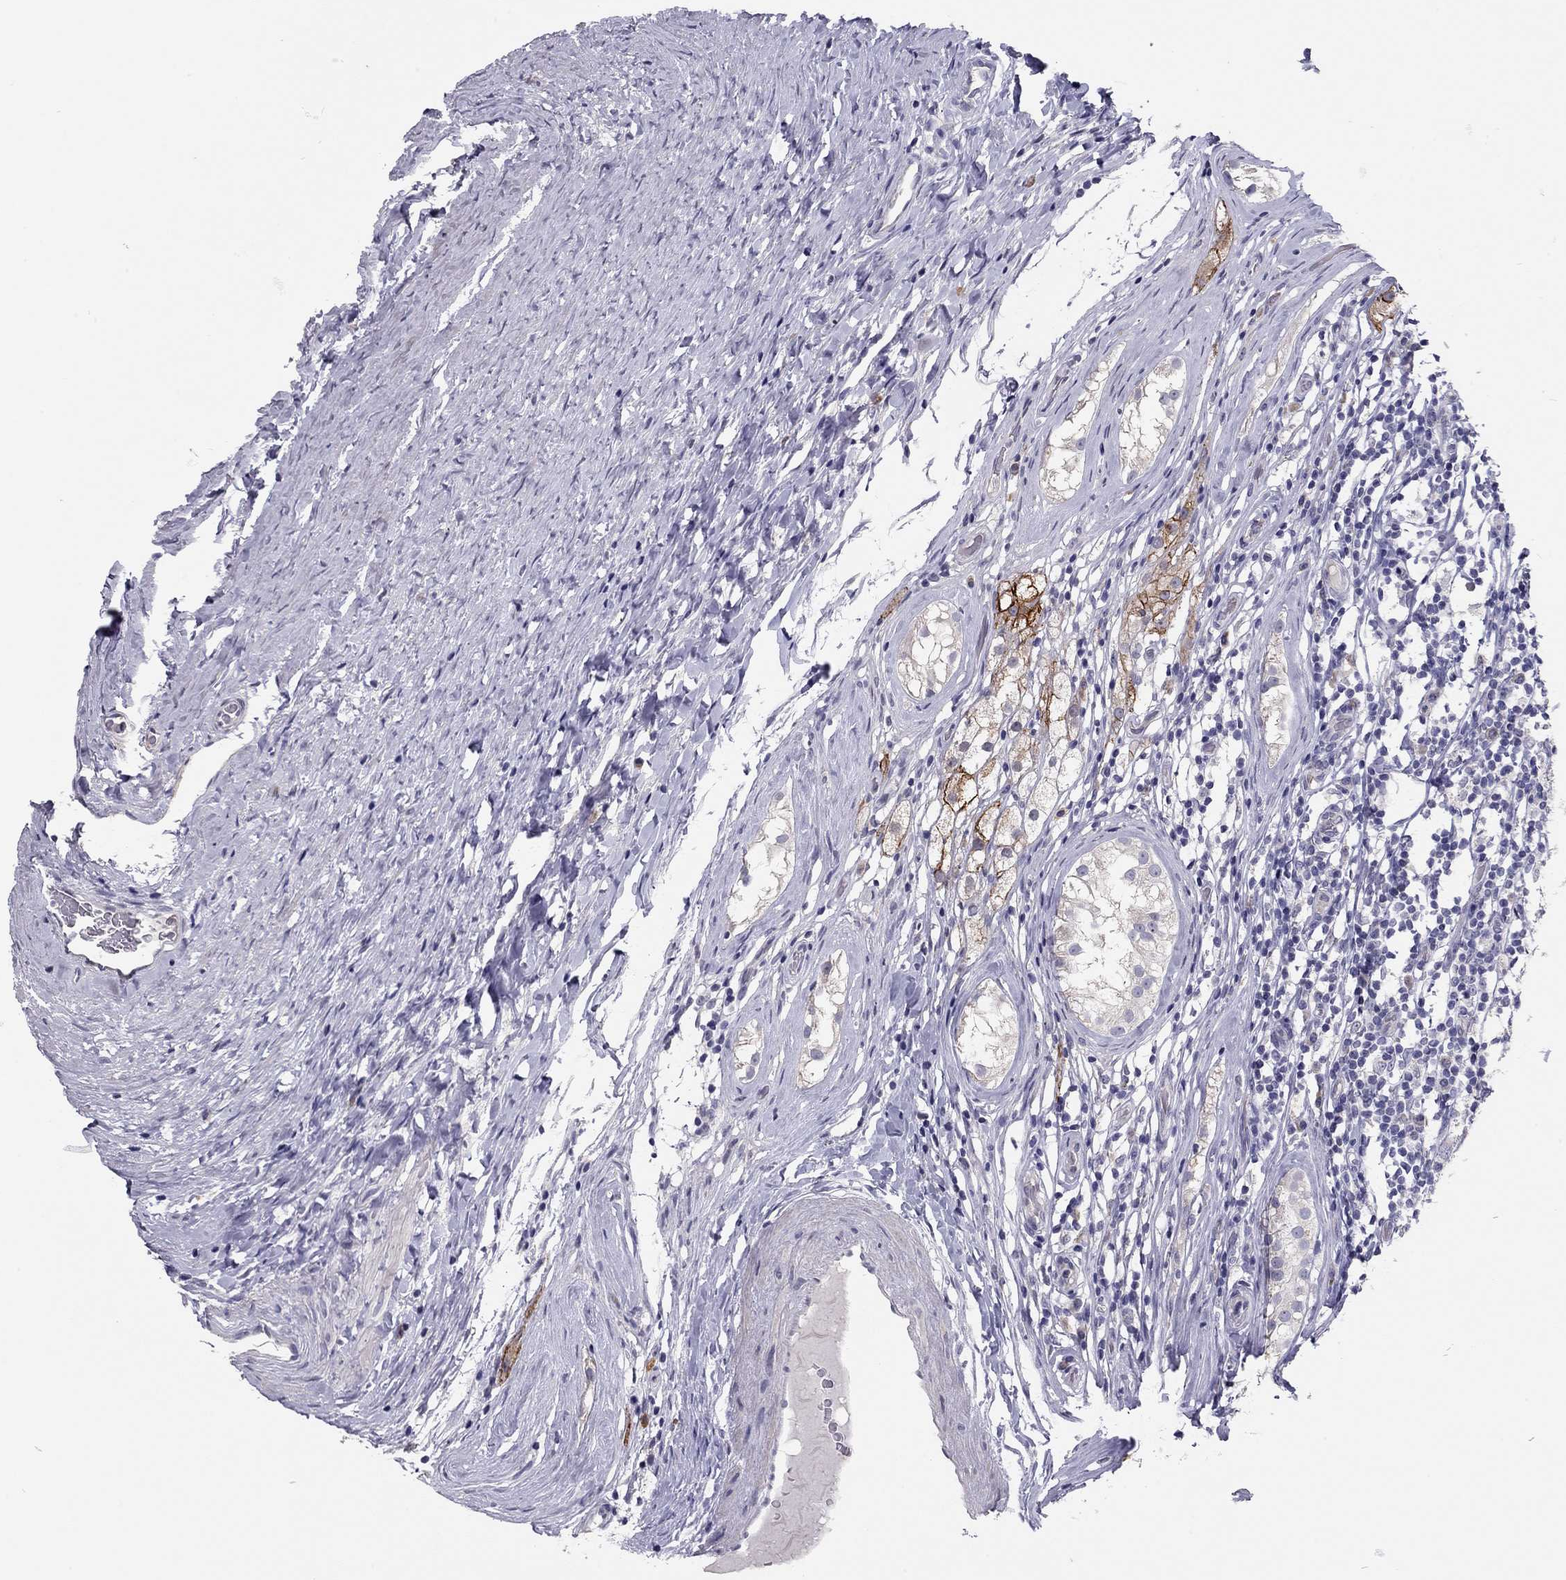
{"staining": {"intensity": "negative", "quantity": "none", "location": "none"}, "tissue": "testis cancer", "cell_type": "Tumor cells", "image_type": "cancer", "snomed": [{"axis": "morphology", "description": "Seminoma, NOS"}, {"axis": "morphology", "description": "Carcinoma, Embryonal, NOS"}, {"axis": "topography", "description": "Testis"}], "caption": "A high-resolution image shows IHC staining of embryonal carcinoma (testis), which exhibits no significant staining in tumor cells.", "gene": "SCARB1", "patient": {"sex": "male", "age": 41}}